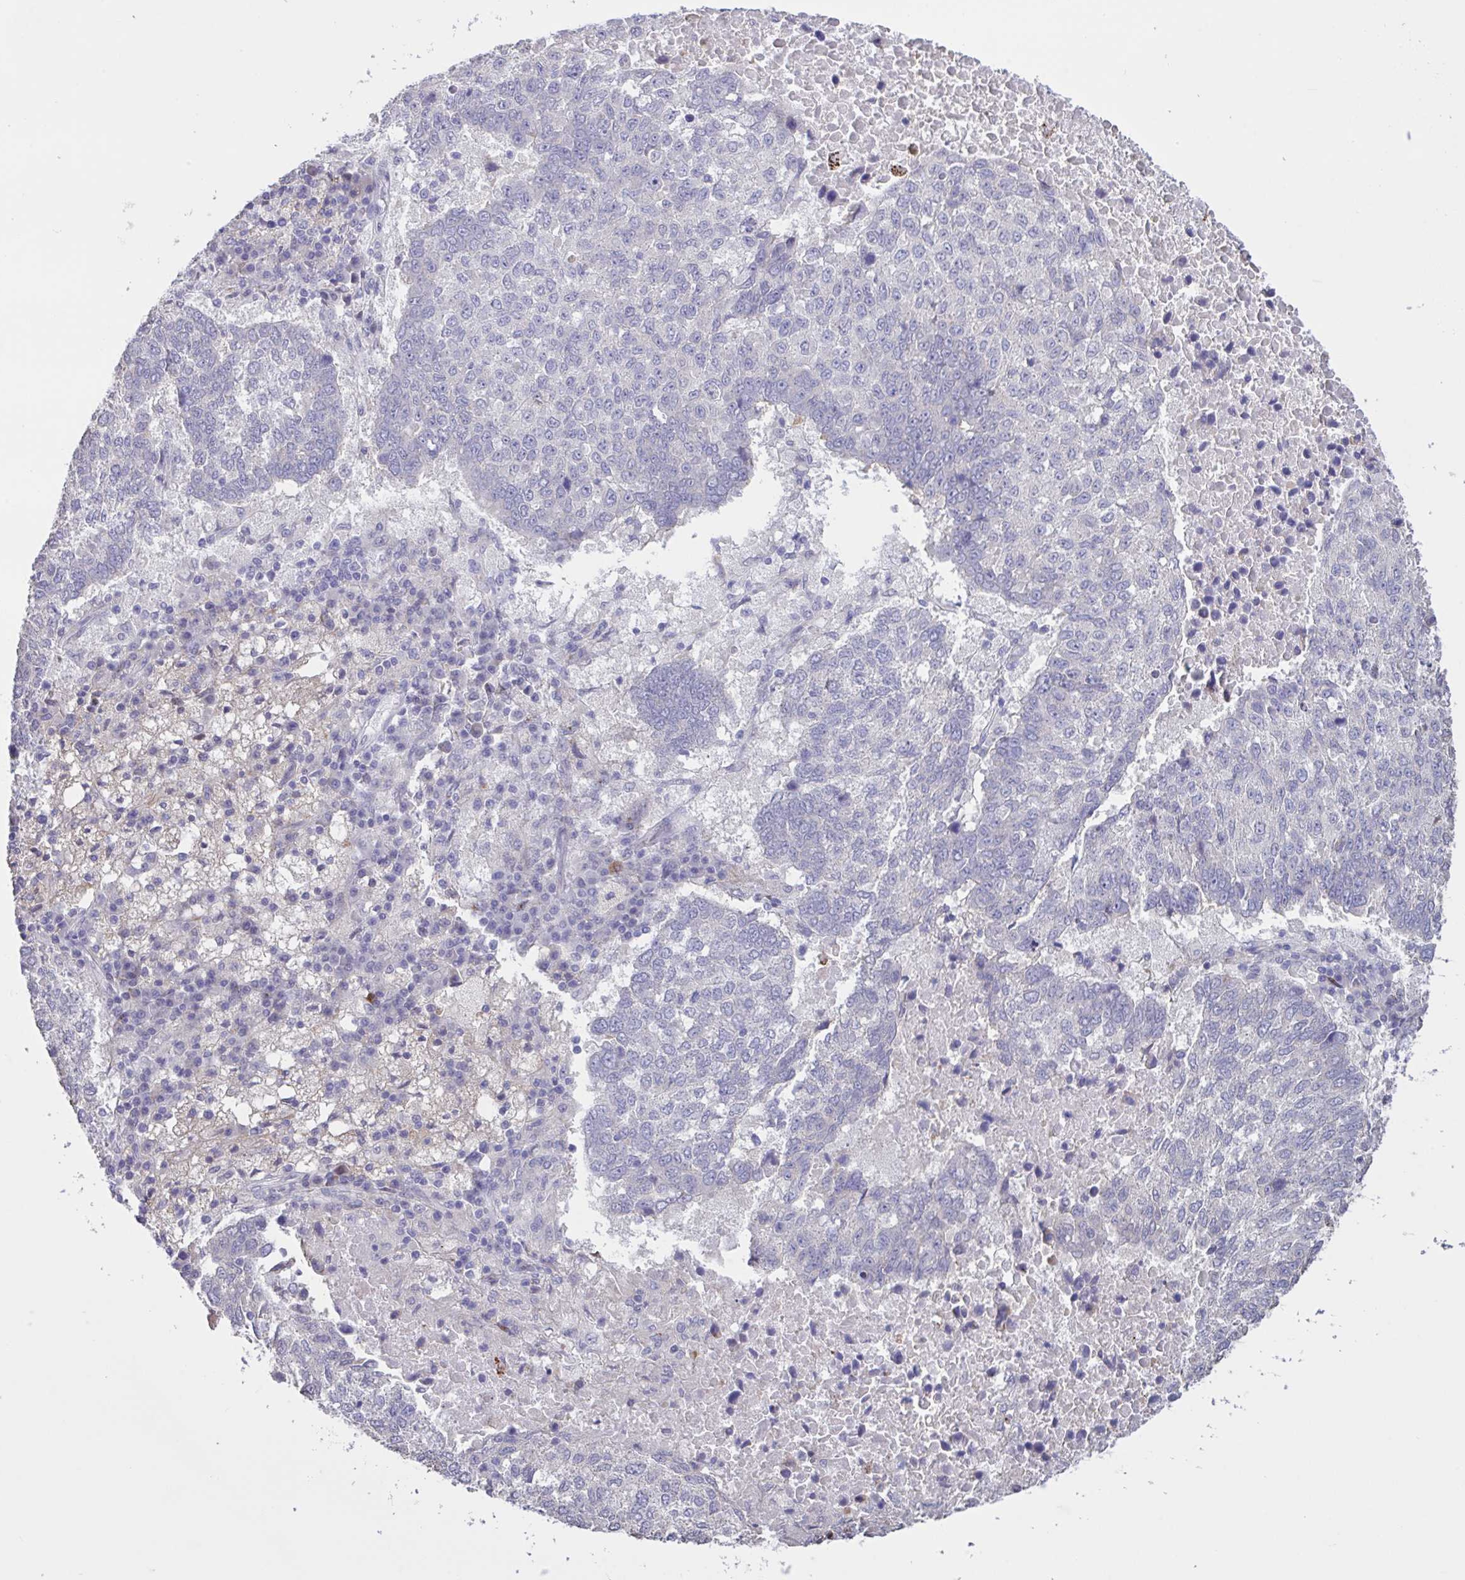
{"staining": {"intensity": "negative", "quantity": "none", "location": "none"}, "tissue": "lung cancer", "cell_type": "Tumor cells", "image_type": "cancer", "snomed": [{"axis": "morphology", "description": "Squamous cell carcinoma, NOS"}, {"axis": "topography", "description": "Lung"}], "caption": "High power microscopy histopathology image of an immunohistochemistry histopathology image of squamous cell carcinoma (lung), revealing no significant staining in tumor cells.", "gene": "MRGPRX2", "patient": {"sex": "male", "age": 73}}